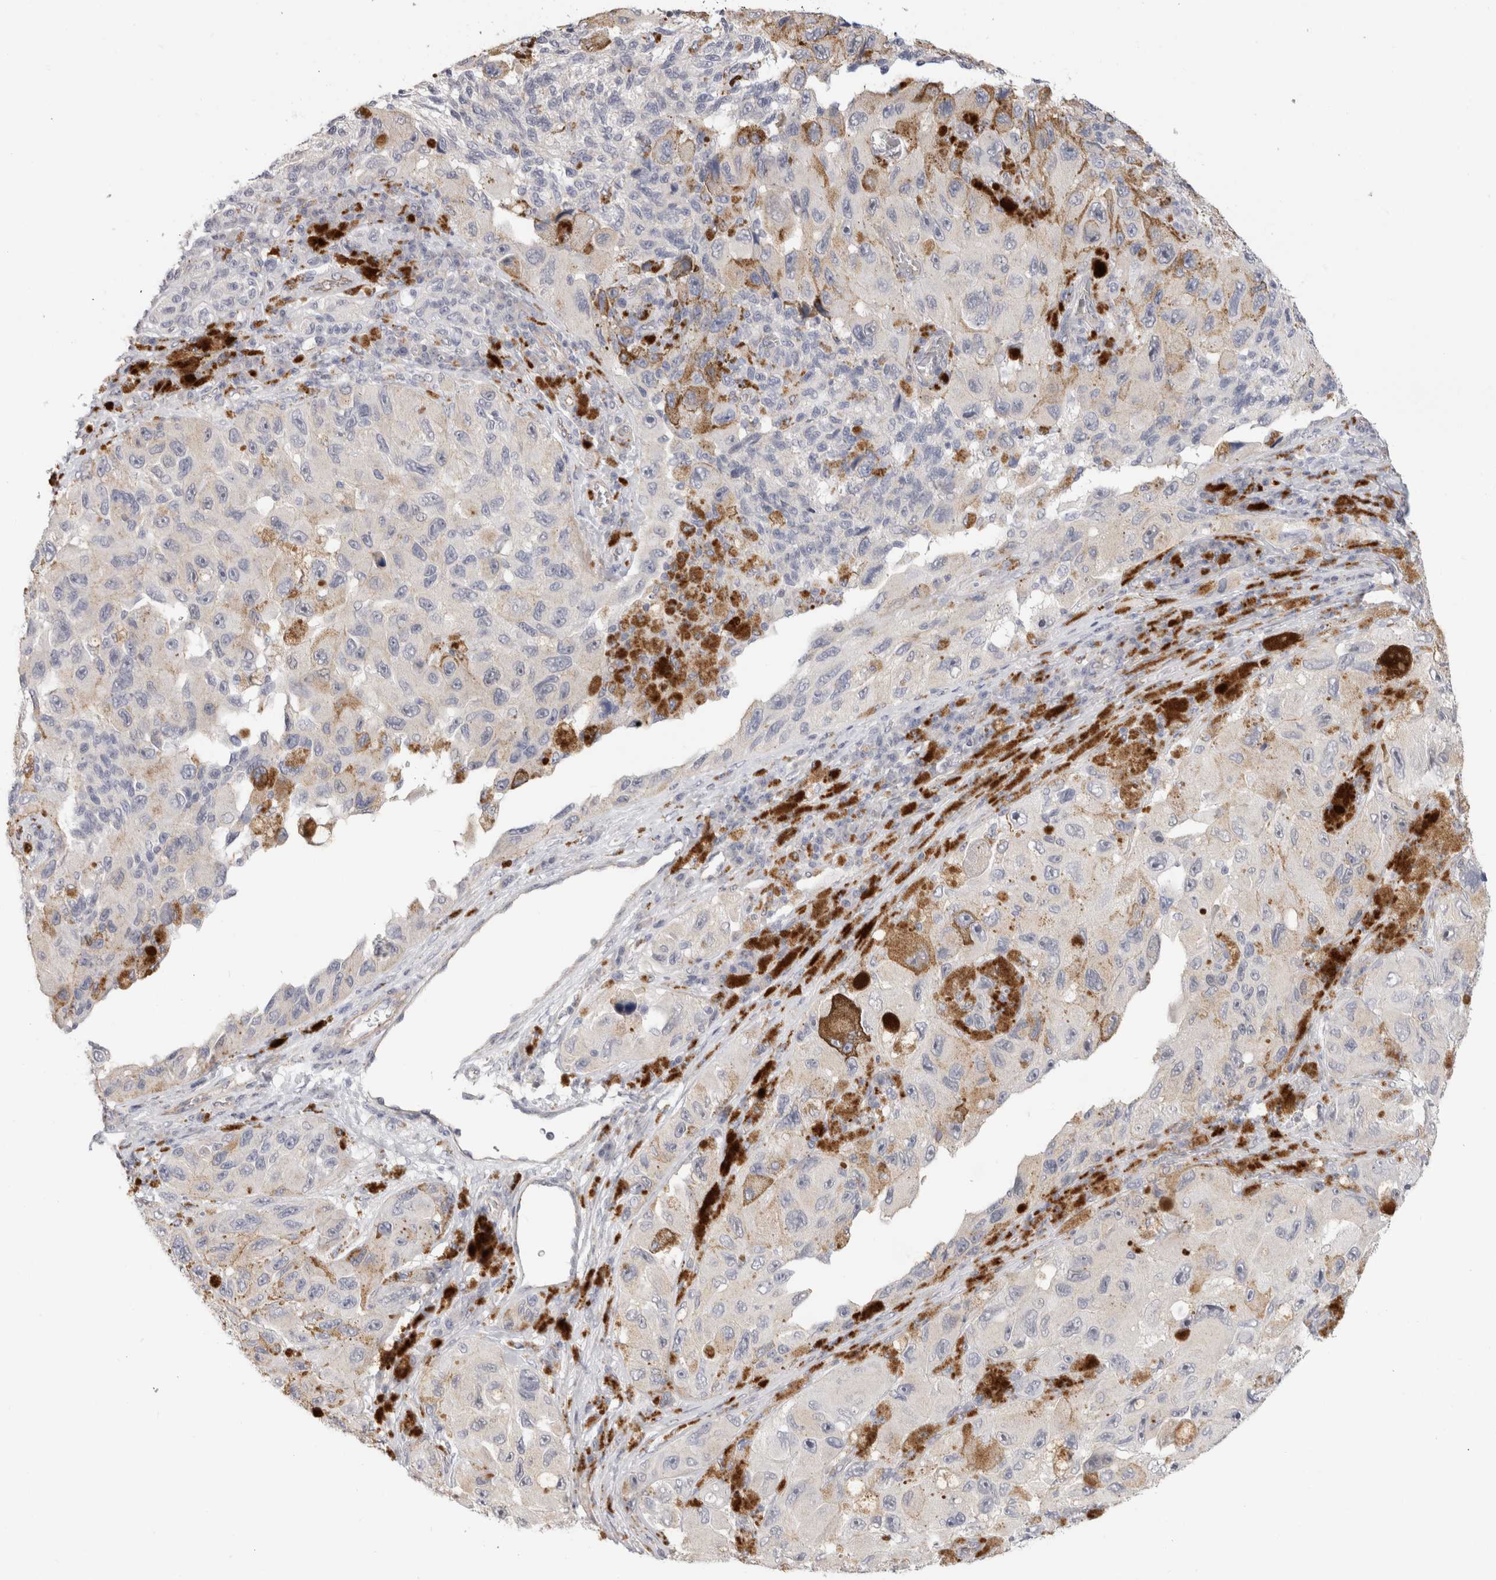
{"staining": {"intensity": "negative", "quantity": "none", "location": "none"}, "tissue": "melanoma", "cell_type": "Tumor cells", "image_type": "cancer", "snomed": [{"axis": "morphology", "description": "Malignant melanoma, NOS"}, {"axis": "topography", "description": "Skin"}], "caption": "Immunohistochemistry of human malignant melanoma demonstrates no expression in tumor cells.", "gene": "AFP", "patient": {"sex": "female", "age": 73}}